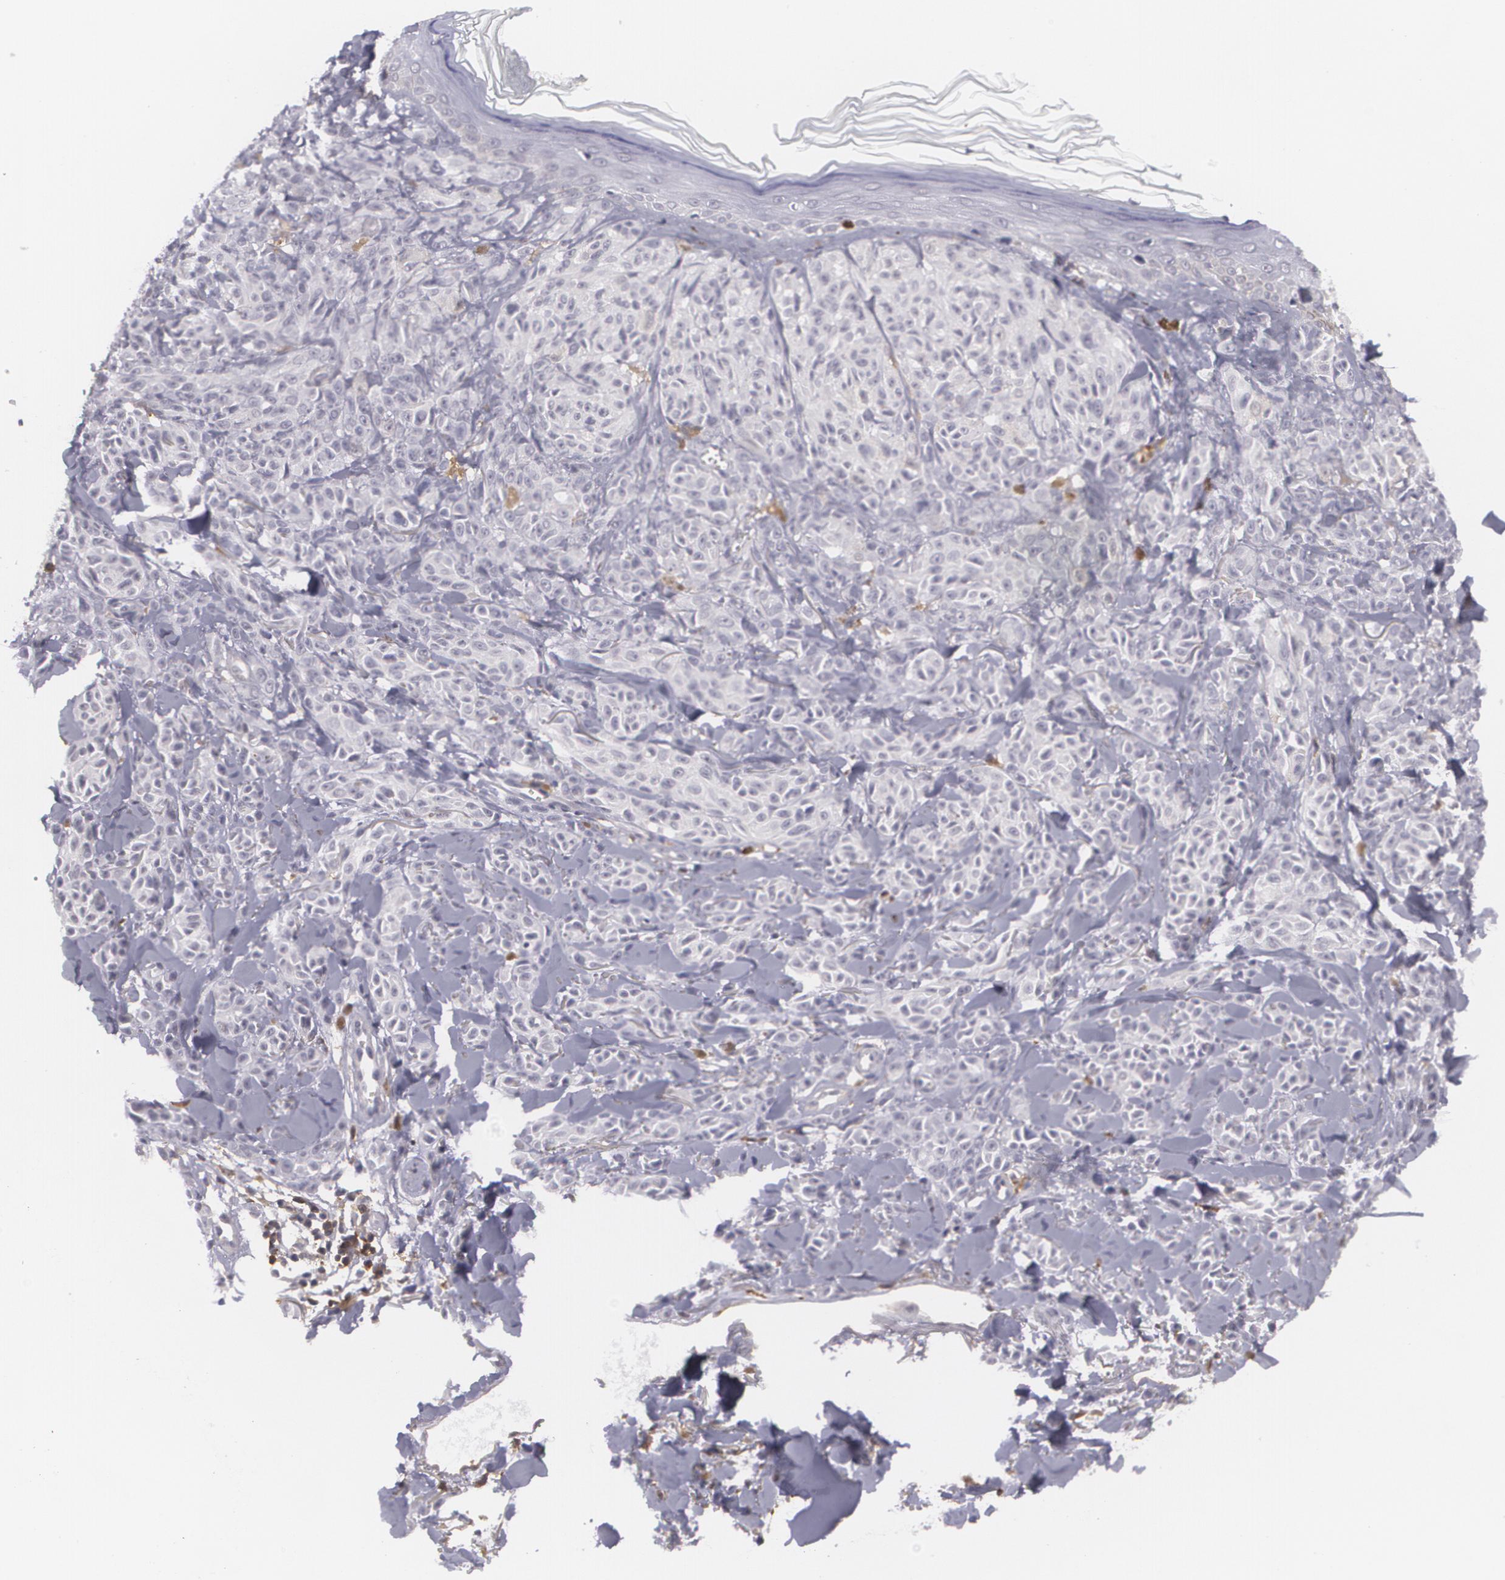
{"staining": {"intensity": "negative", "quantity": "none", "location": "none"}, "tissue": "melanoma", "cell_type": "Tumor cells", "image_type": "cancer", "snomed": [{"axis": "morphology", "description": "Malignant melanoma, NOS"}, {"axis": "topography", "description": "Skin"}], "caption": "Melanoma was stained to show a protein in brown. There is no significant expression in tumor cells.", "gene": "BIN1", "patient": {"sex": "female", "age": 73}}